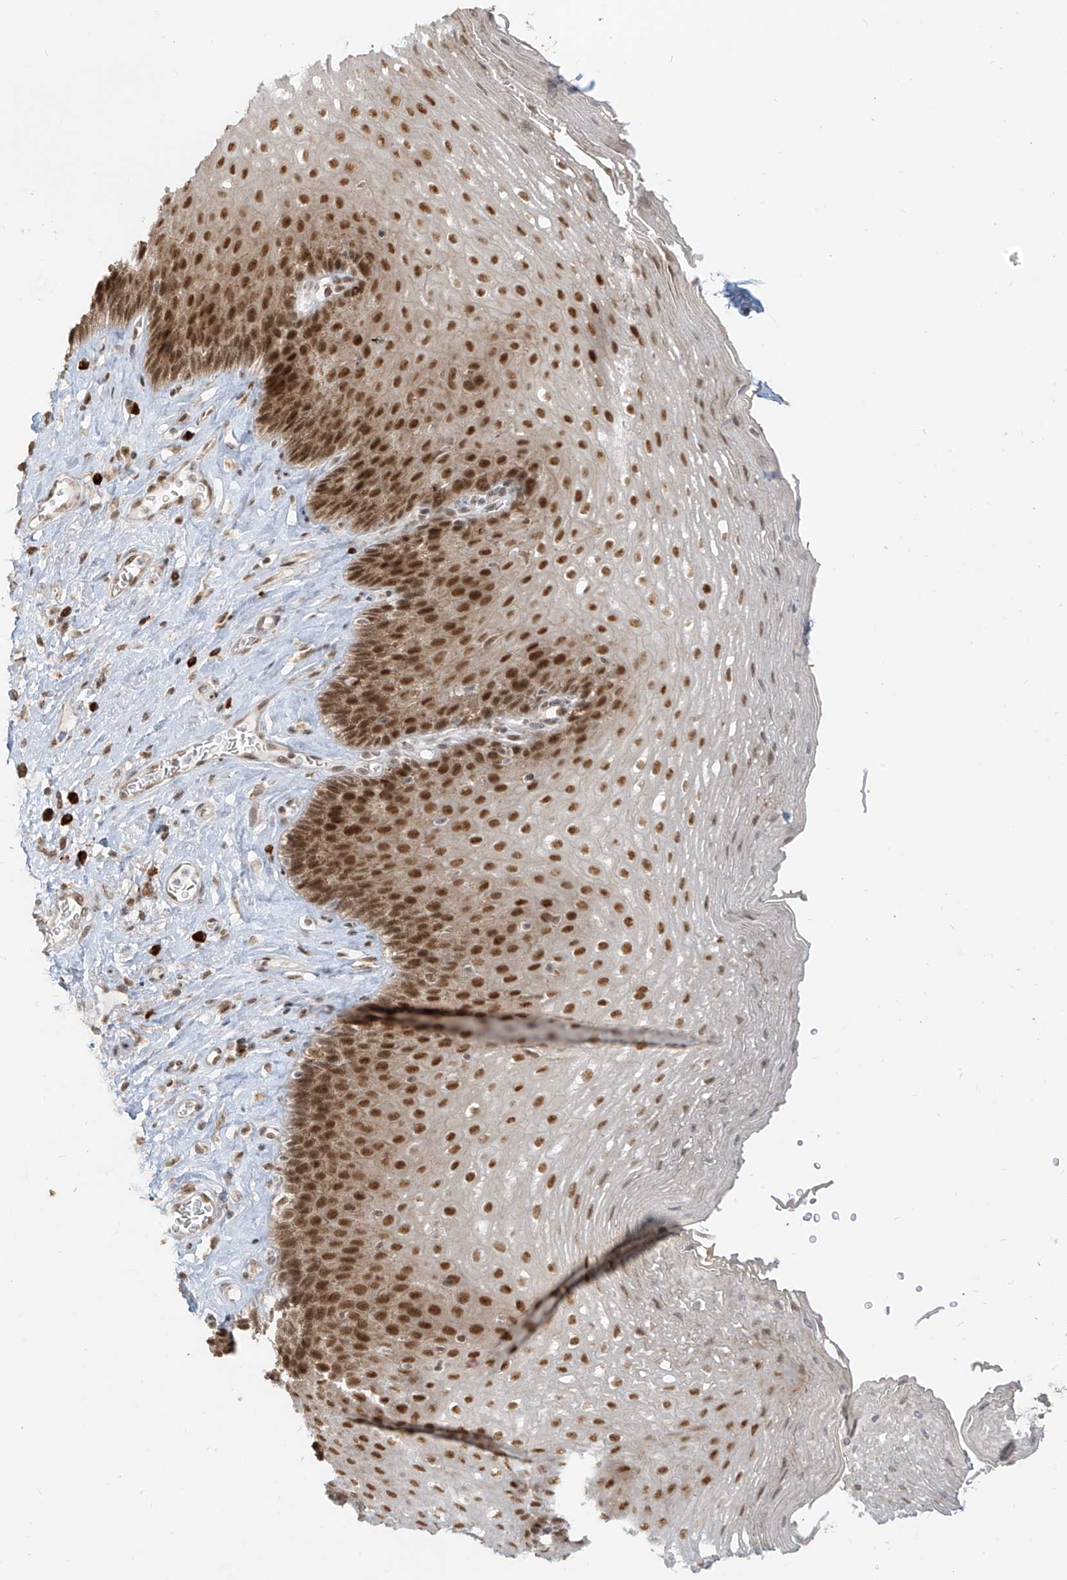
{"staining": {"intensity": "strong", "quantity": ">75%", "location": "nuclear"}, "tissue": "esophagus", "cell_type": "Squamous epithelial cells", "image_type": "normal", "snomed": [{"axis": "morphology", "description": "Normal tissue, NOS"}, {"axis": "topography", "description": "Esophagus"}], "caption": "Esophagus stained with DAB IHC reveals high levels of strong nuclear expression in approximately >75% of squamous epithelial cells.", "gene": "ZMYM2", "patient": {"sex": "female", "age": 66}}